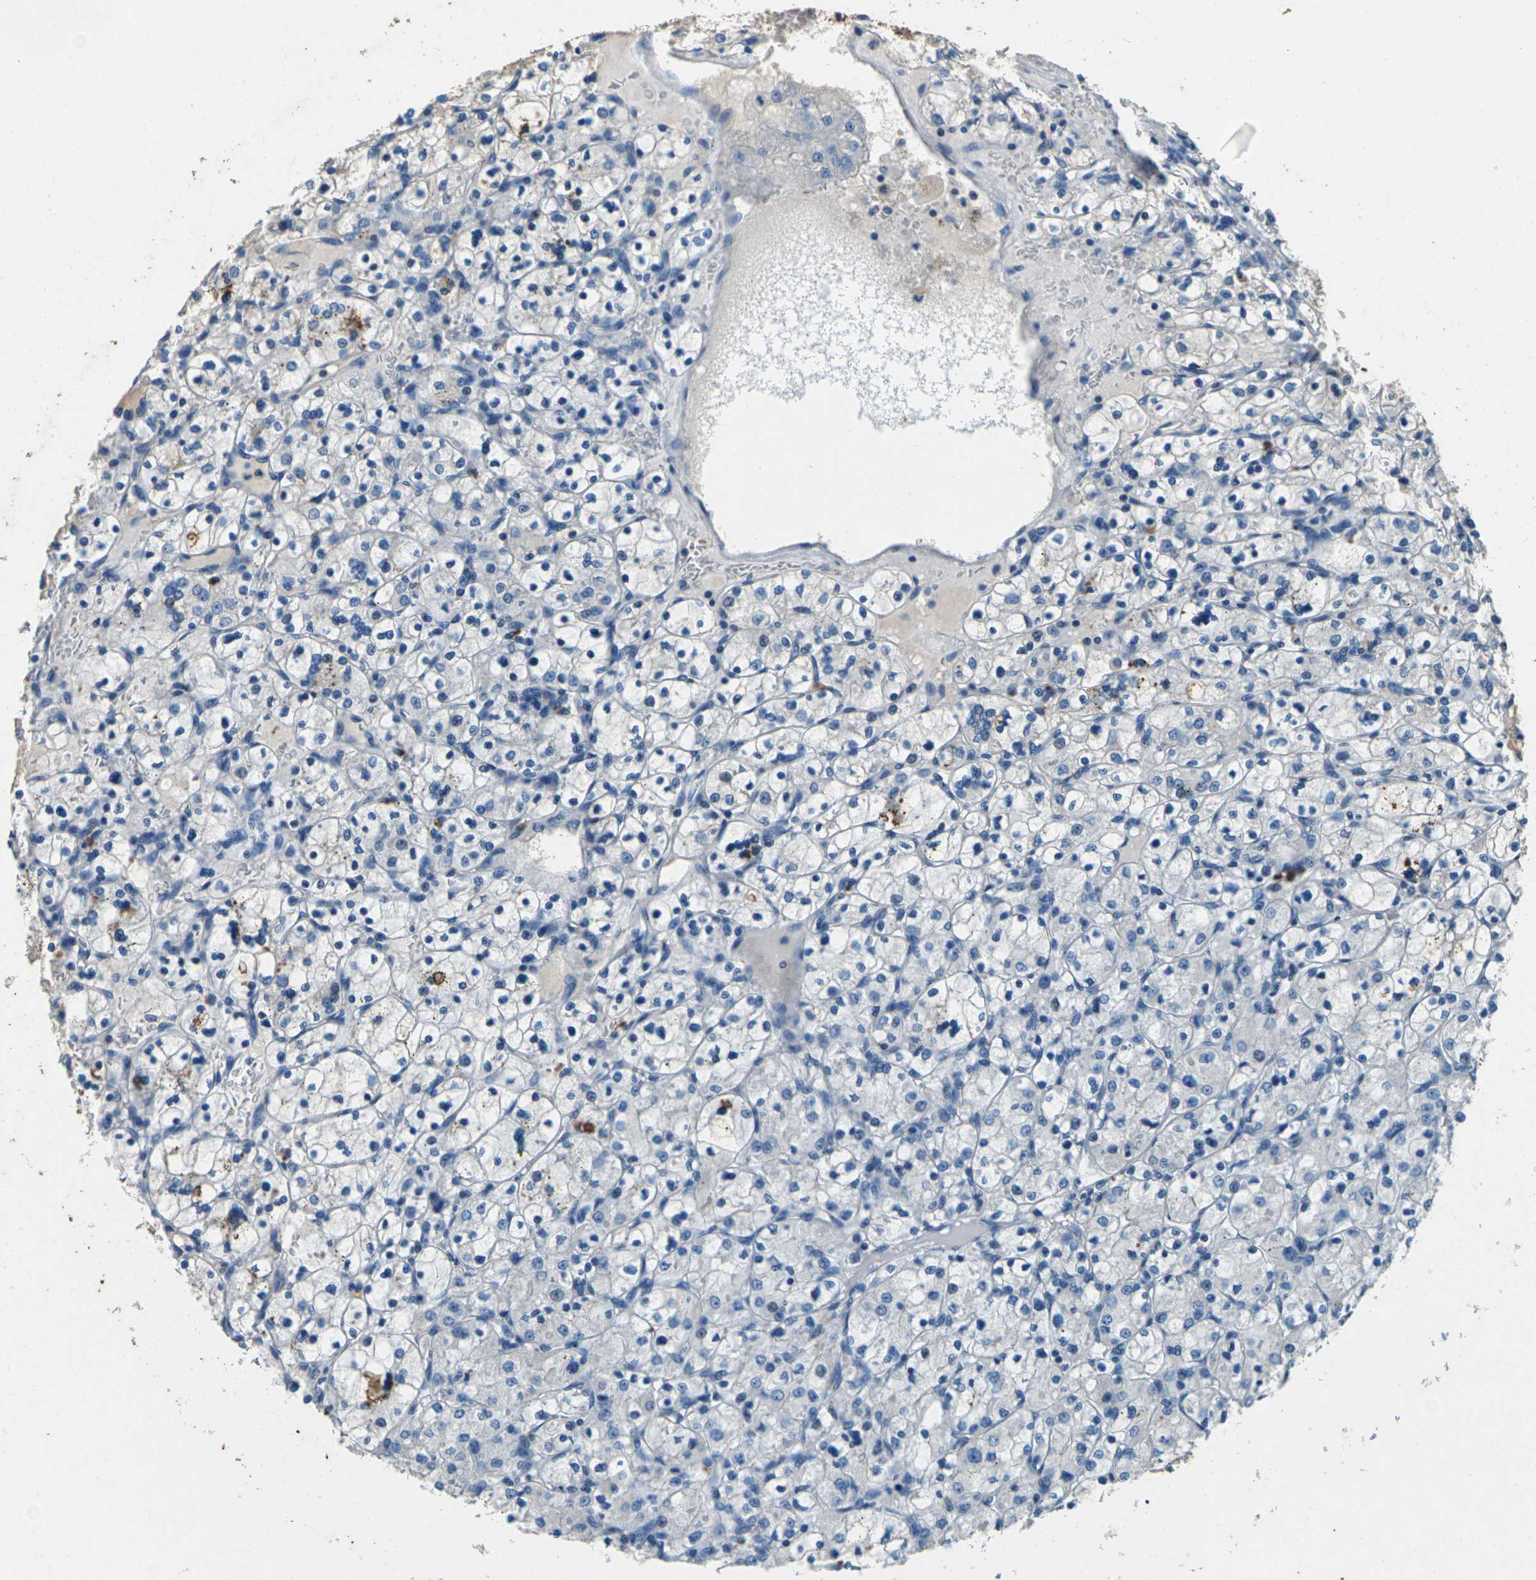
{"staining": {"intensity": "negative", "quantity": "none", "location": "none"}, "tissue": "renal cancer", "cell_type": "Tumor cells", "image_type": "cancer", "snomed": [{"axis": "morphology", "description": "Adenocarcinoma, NOS"}, {"axis": "topography", "description": "Kidney"}], "caption": "DAB (3,3'-diaminobenzidine) immunohistochemical staining of renal cancer (adenocarcinoma) demonstrates no significant staining in tumor cells.", "gene": "SIGLEC14", "patient": {"sex": "female", "age": 83}}